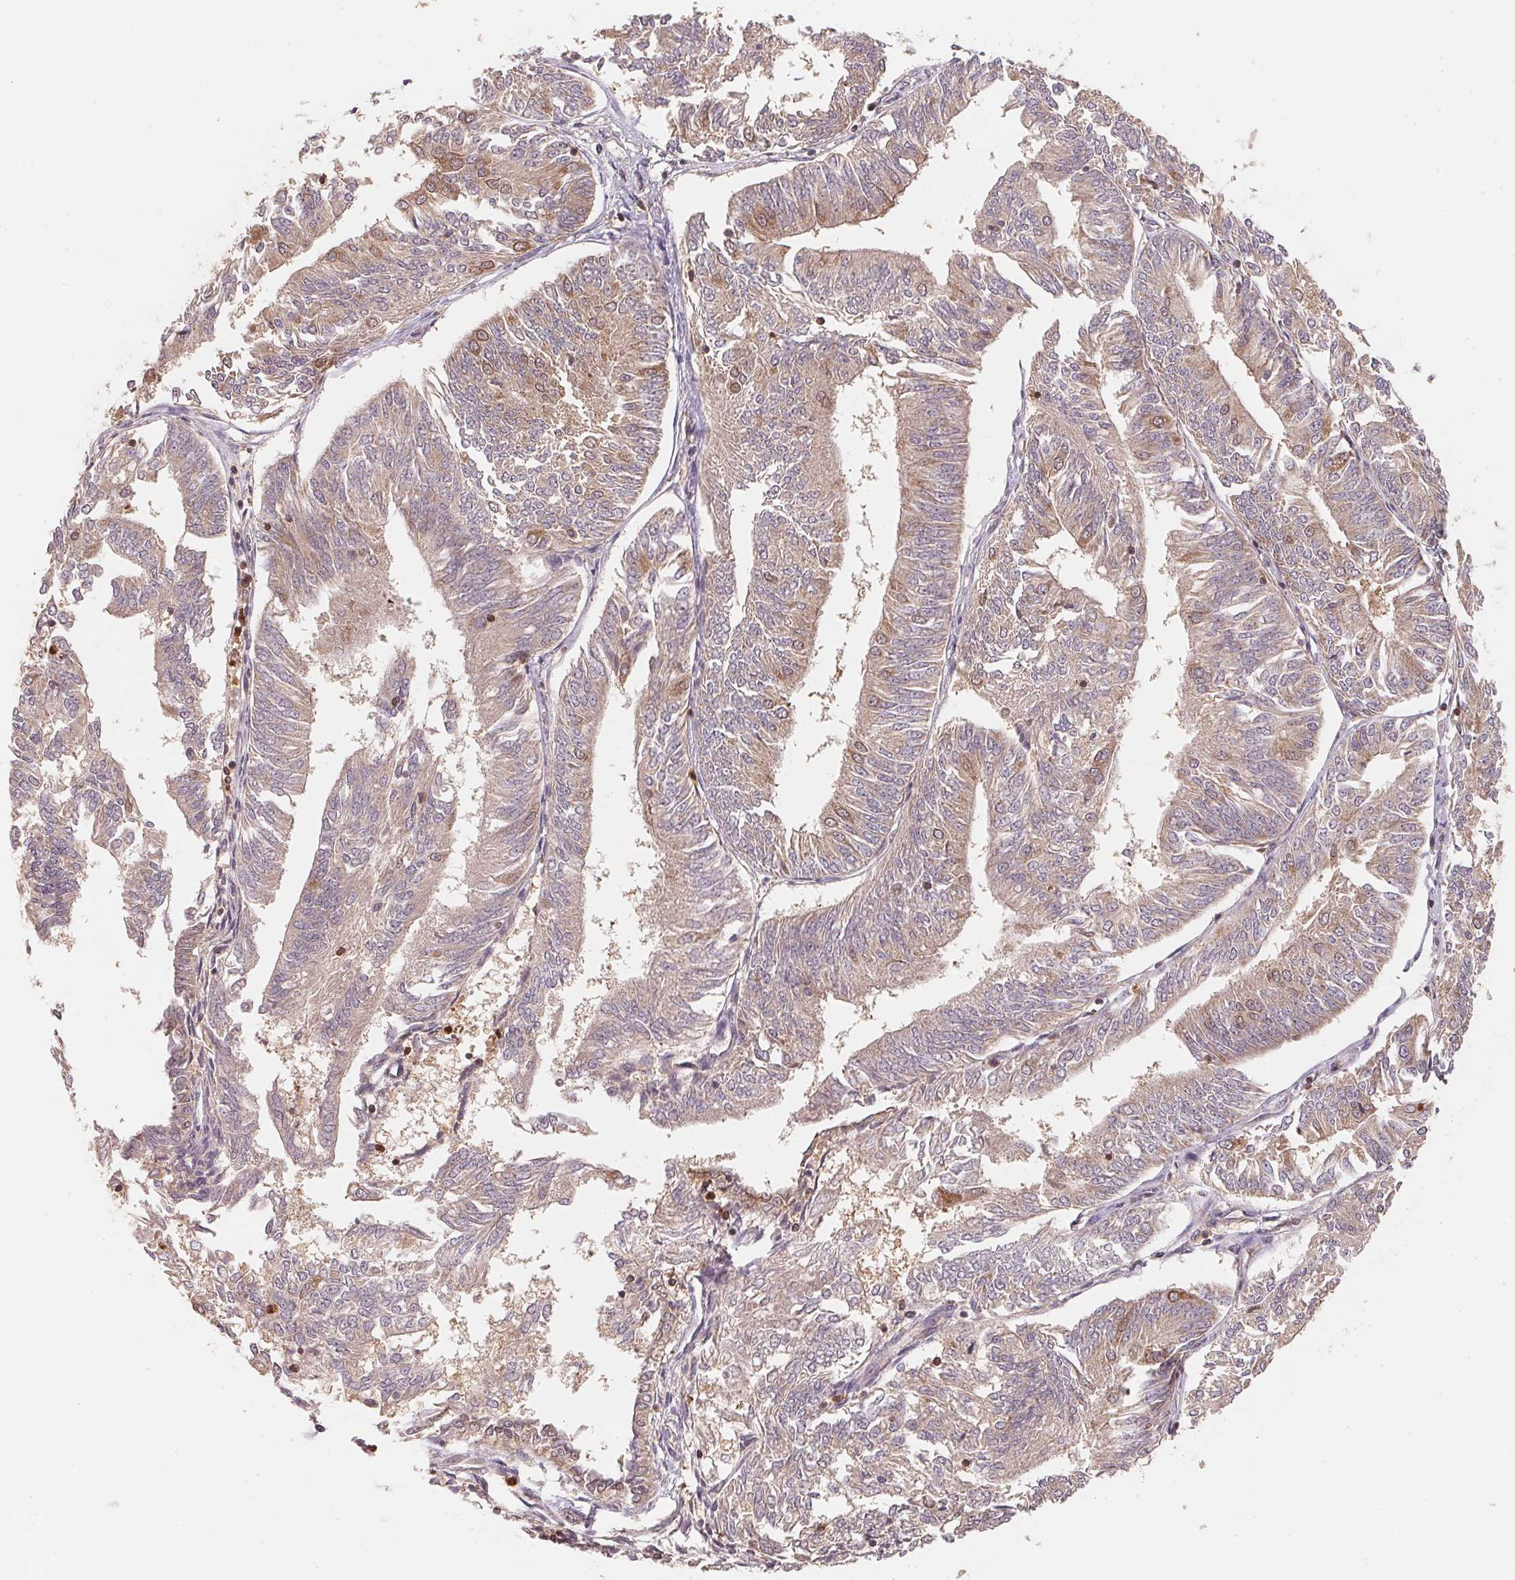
{"staining": {"intensity": "weak", "quantity": "25%-75%", "location": "cytoplasmic/membranous,nuclear"}, "tissue": "endometrial cancer", "cell_type": "Tumor cells", "image_type": "cancer", "snomed": [{"axis": "morphology", "description": "Adenocarcinoma, NOS"}, {"axis": "topography", "description": "Endometrium"}], "caption": "A high-resolution image shows immunohistochemistry staining of endometrial cancer, which demonstrates weak cytoplasmic/membranous and nuclear expression in about 25%-75% of tumor cells.", "gene": "CCDC102B", "patient": {"sex": "female", "age": 58}}